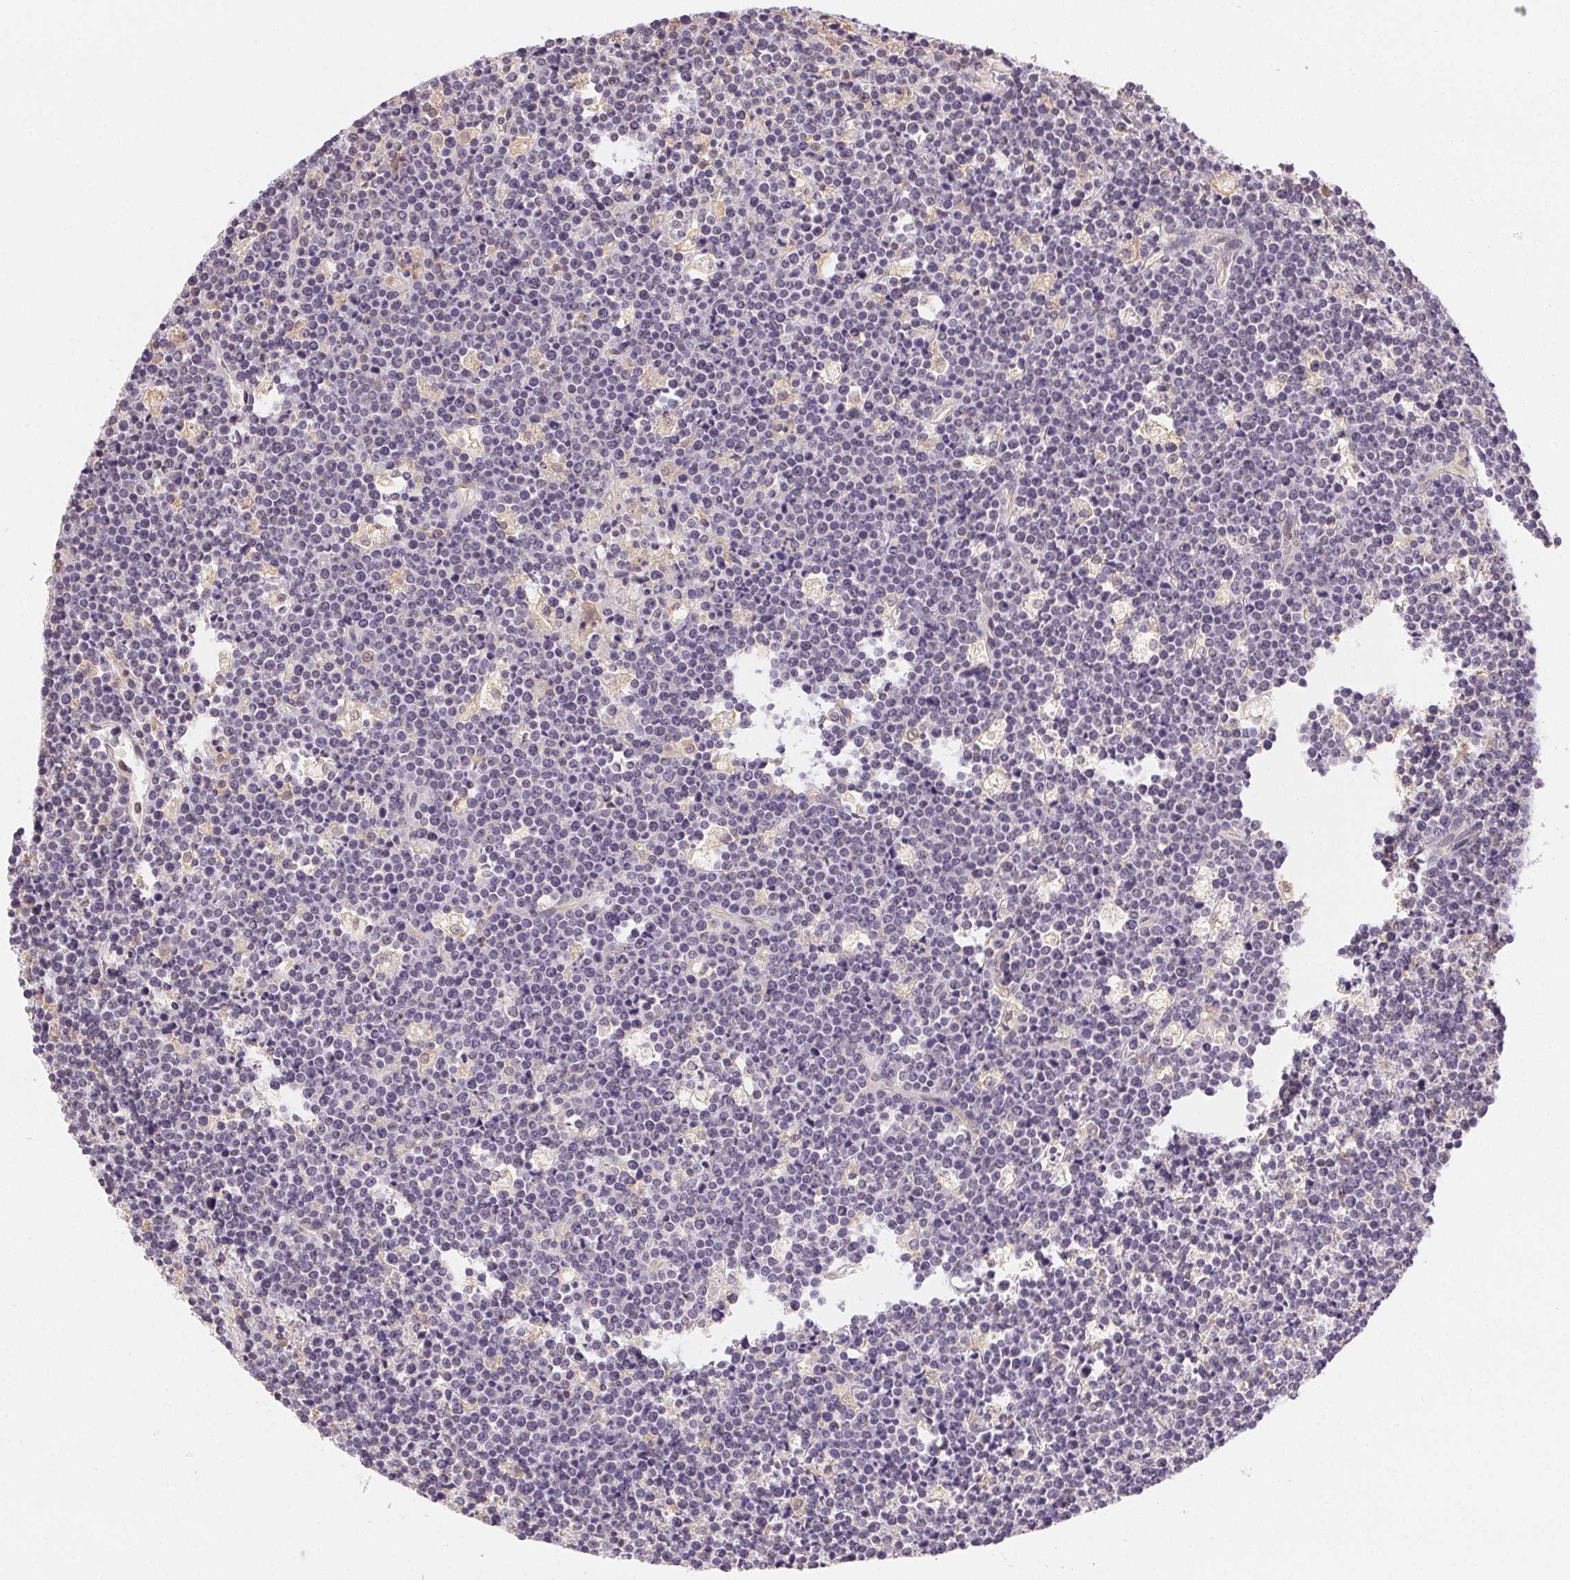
{"staining": {"intensity": "negative", "quantity": "none", "location": "none"}, "tissue": "lymphoma", "cell_type": "Tumor cells", "image_type": "cancer", "snomed": [{"axis": "morphology", "description": "Malignant lymphoma, non-Hodgkin's type, High grade"}, {"axis": "topography", "description": "Ovary"}], "caption": "Immunohistochemical staining of lymphoma displays no significant positivity in tumor cells. Nuclei are stained in blue.", "gene": "SEZ6L2", "patient": {"sex": "female", "age": 56}}